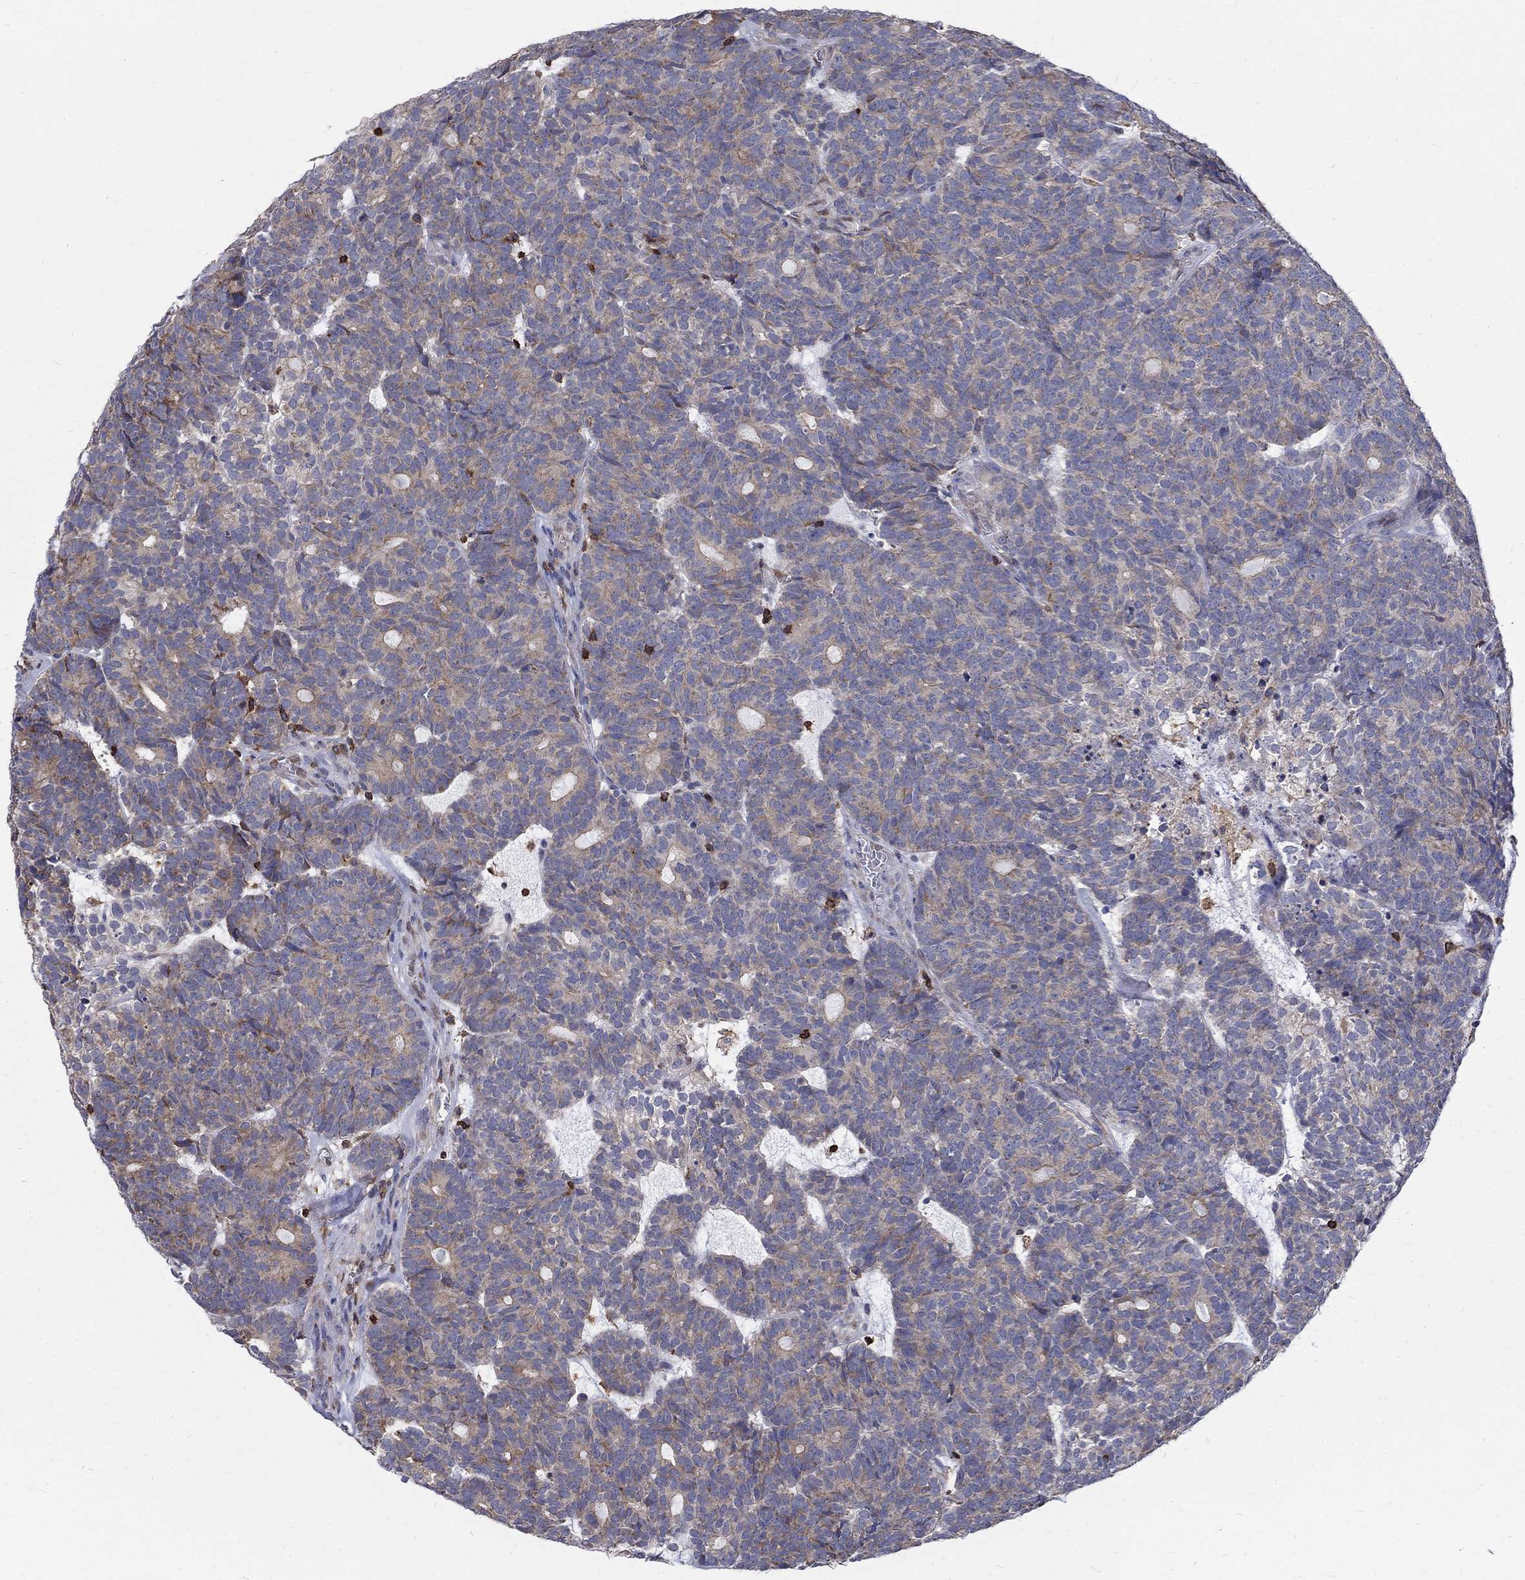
{"staining": {"intensity": "weak", "quantity": "25%-75%", "location": "cytoplasmic/membranous"}, "tissue": "head and neck cancer", "cell_type": "Tumor cells", "image_type": "cancer", "snomed": [{"axis": "morphology", "description": "Adenocarcinoma, NOS"}, {"axis": "topography", "description": "Head-Neck"}], "caption": "Immunohistochemical staining of head and neck adenocarcinoma reveals low levels of weak cytoplasmic/membranous positivity in about 25%-75% of tumor cells. The protein of interest is stained brown, and the nuclei are stained in blue (DAB (3,3'-diaminobenzidine) IHC with brightfield microscopy, high magnification).", "gene": "AGAP2", "patient": {"sex": "female", "age": 81}}